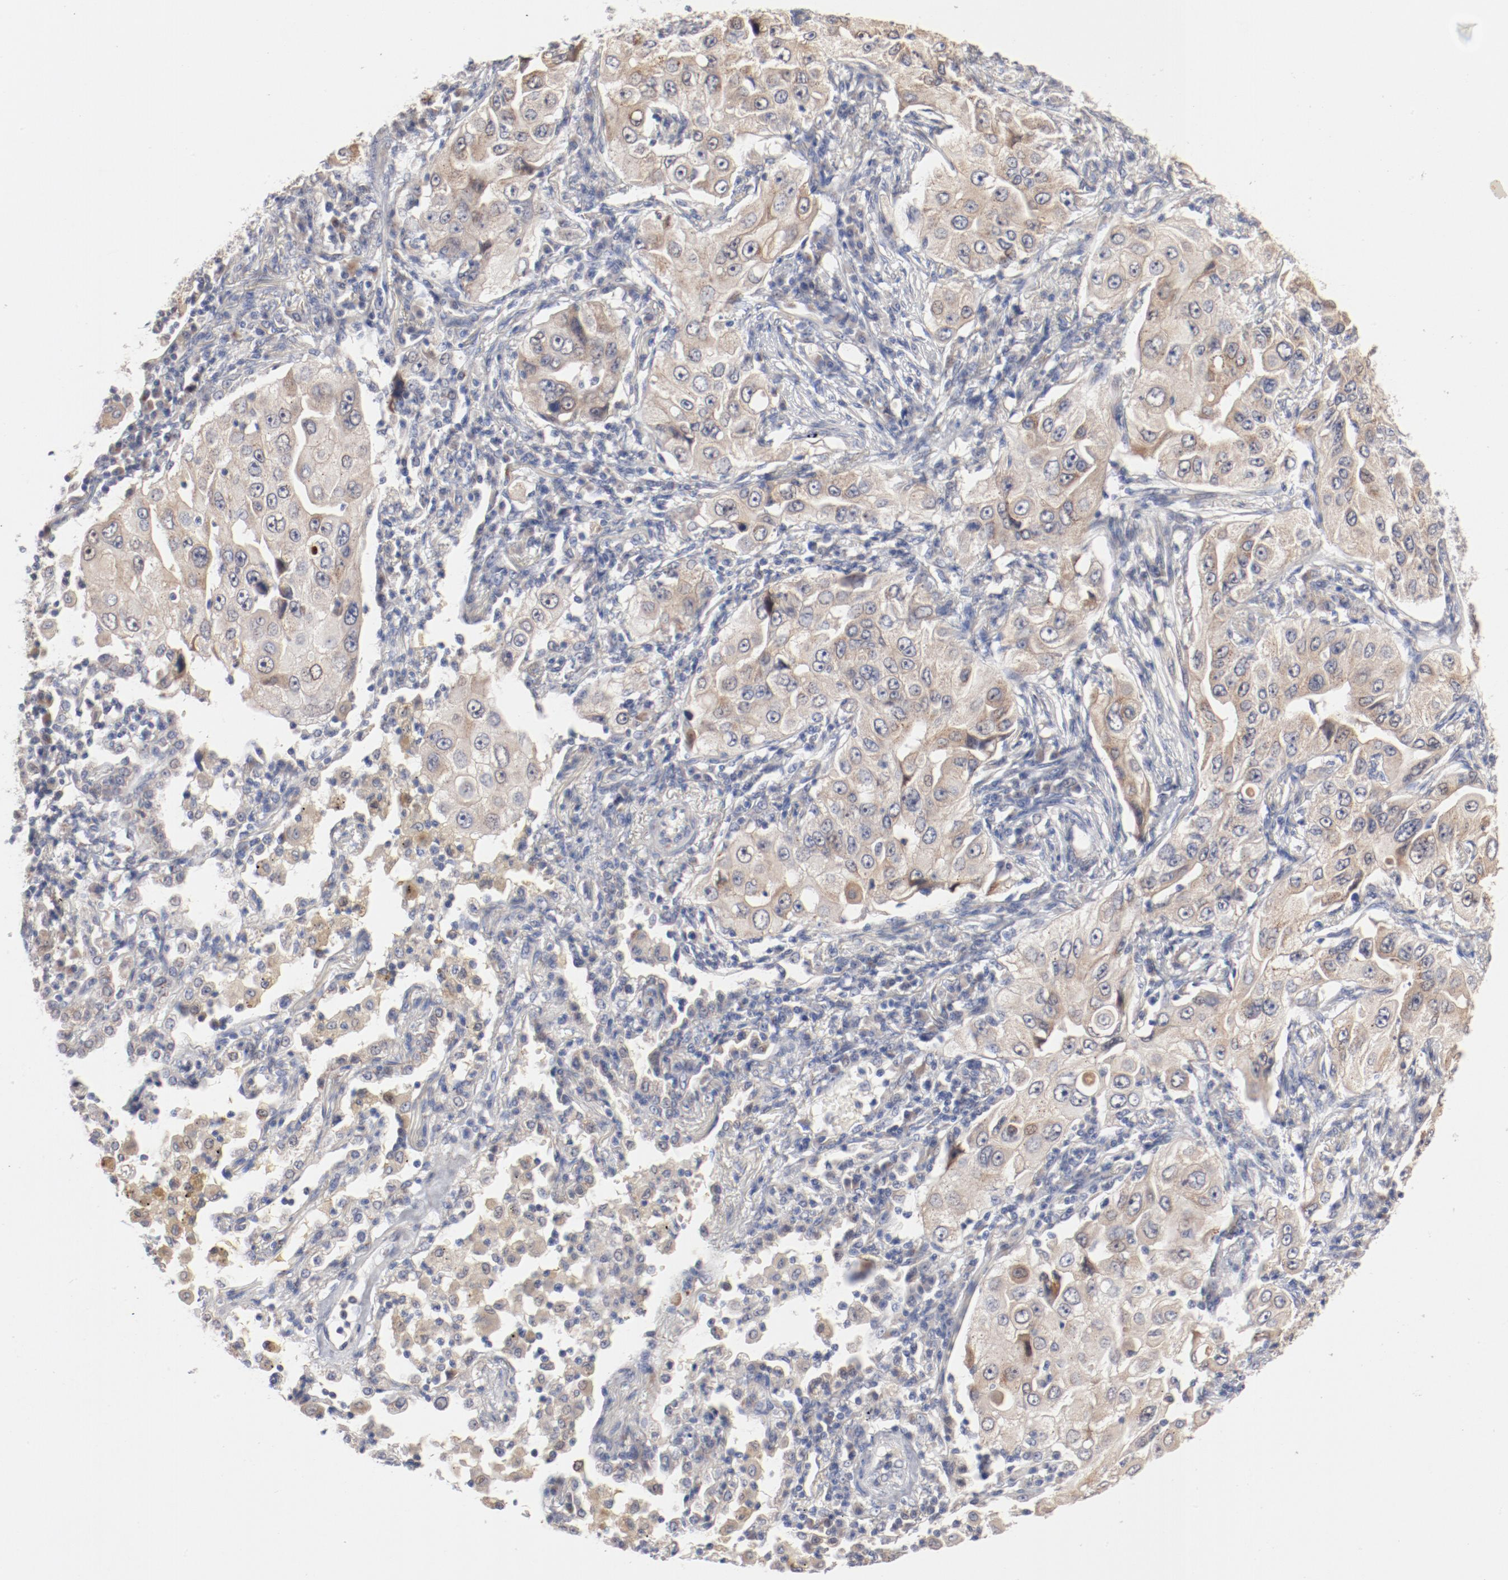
{"staining": {"intensity": "weak", "quantity": ">75%", "location": "cytoplasmic/membranous"}, "tissue": "lung cancer", "cell_type": "Tumor cells", "image_type": "cancer", "snomed": [{"axis": "morphology", "description": "Adenocarcinoma, NOS"}, {"axis": "topography", "description": "Lung"}], "caption": "Immunohistochemical staining of human lung cancer (adenocarcinoma) exhibits weak cytoplasmic/membranous protein expression in approximately >75% of tumor cells. (DAB IHC, brown staining for protein, blue staining for nuclei).", "gene": "AK7", "patient": {"sex": "male", "age": 84}}